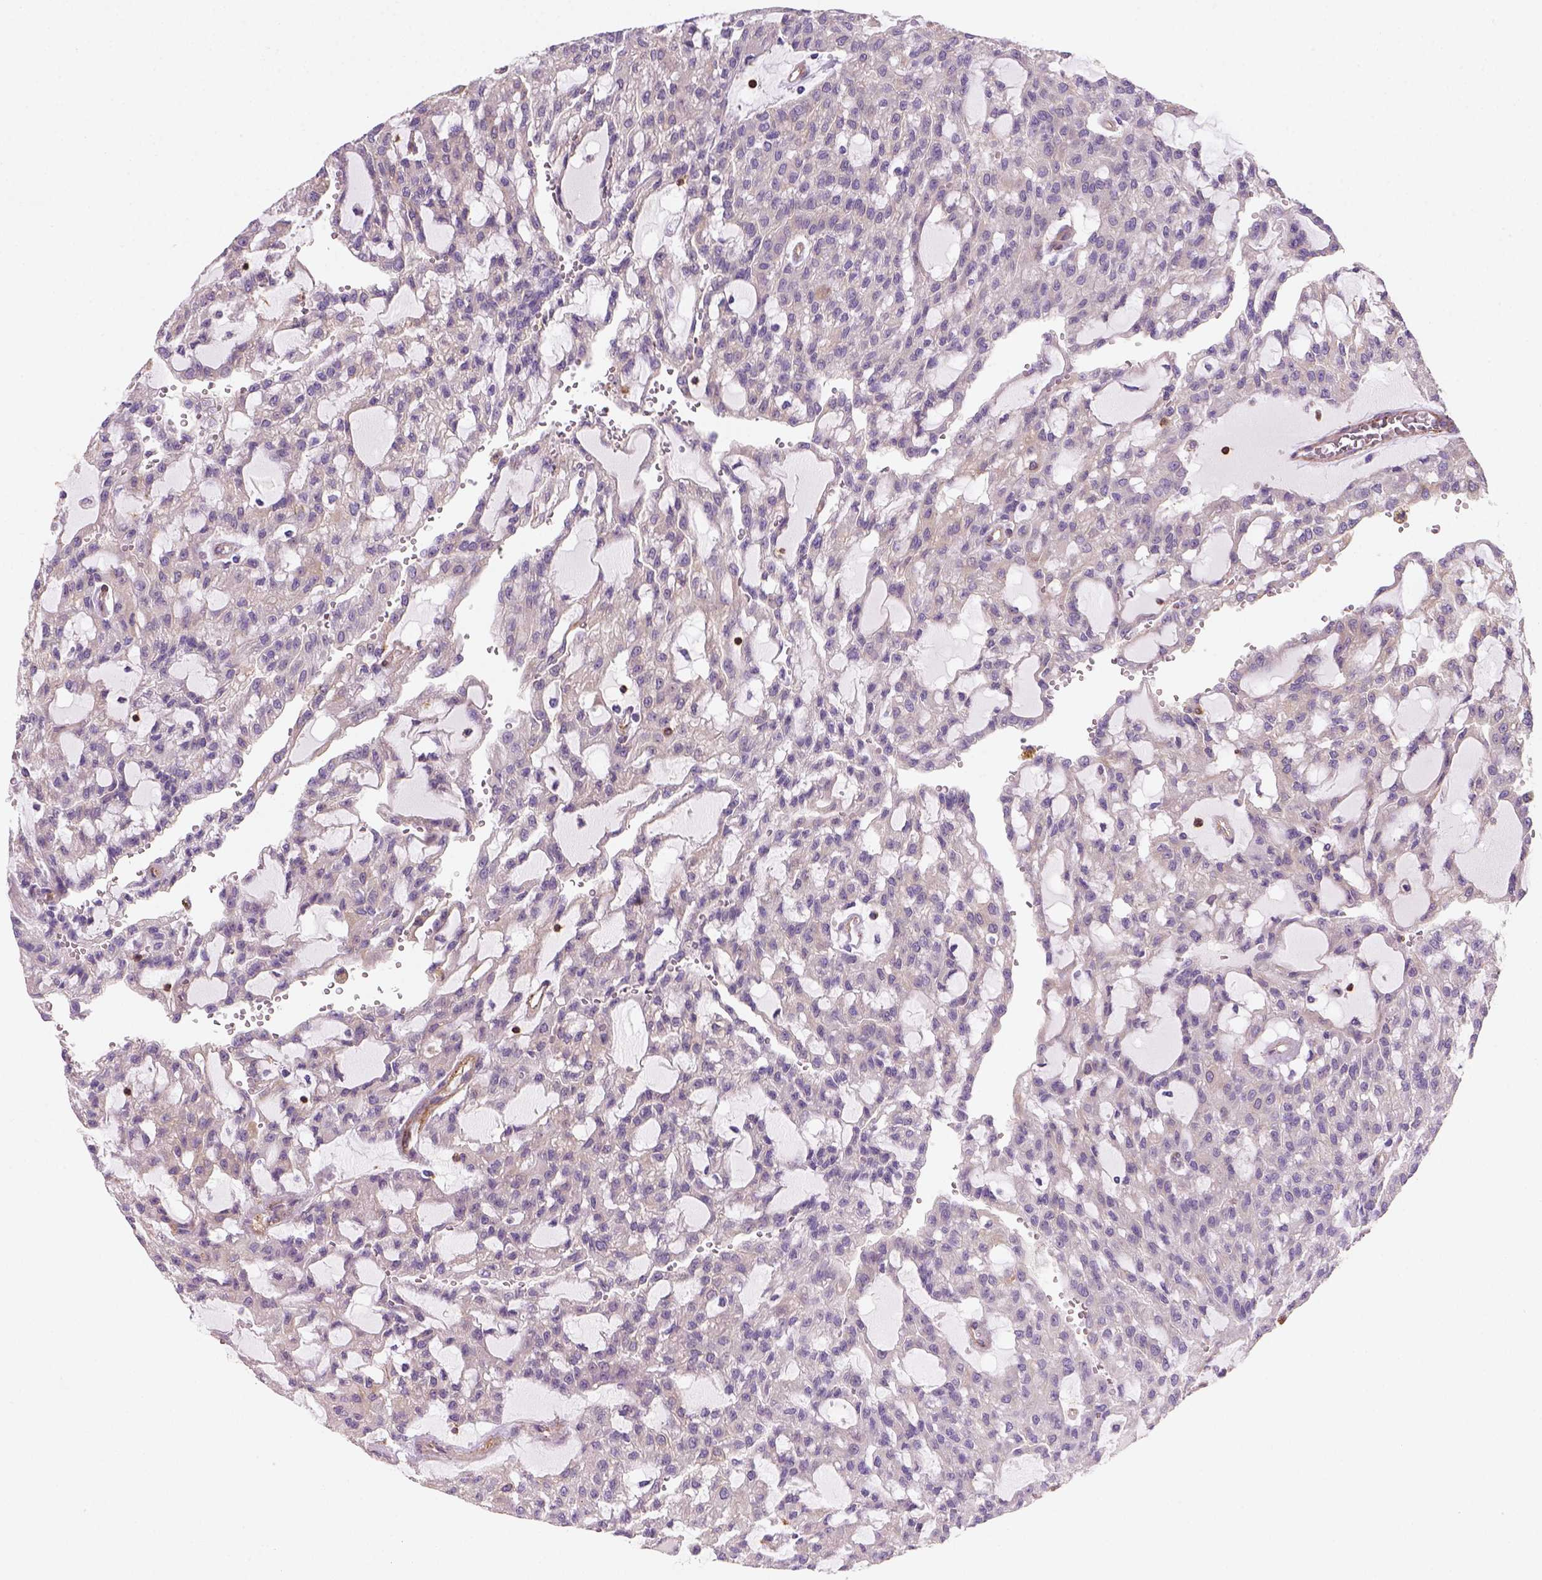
{"staining": {"intensity": "negative", "quantity": "none", "location": "none"}, "tissue": "renal cancer", "cell_type": "Tumor cells", "image_type": "cancer", "snomed": [{"axis": "morphology", "description": "Adenocarcinoma, NOS"}, {"axis": "topography", "description": "Kidney"}], "caption": "Immunohistochemical staining of renal cancer displays no significant positivity in tumor cells. (DAB immunohistochemistry, high magnification).", "gene": "GPRC5D", "patient": {"sex": "male", "age": 63}}